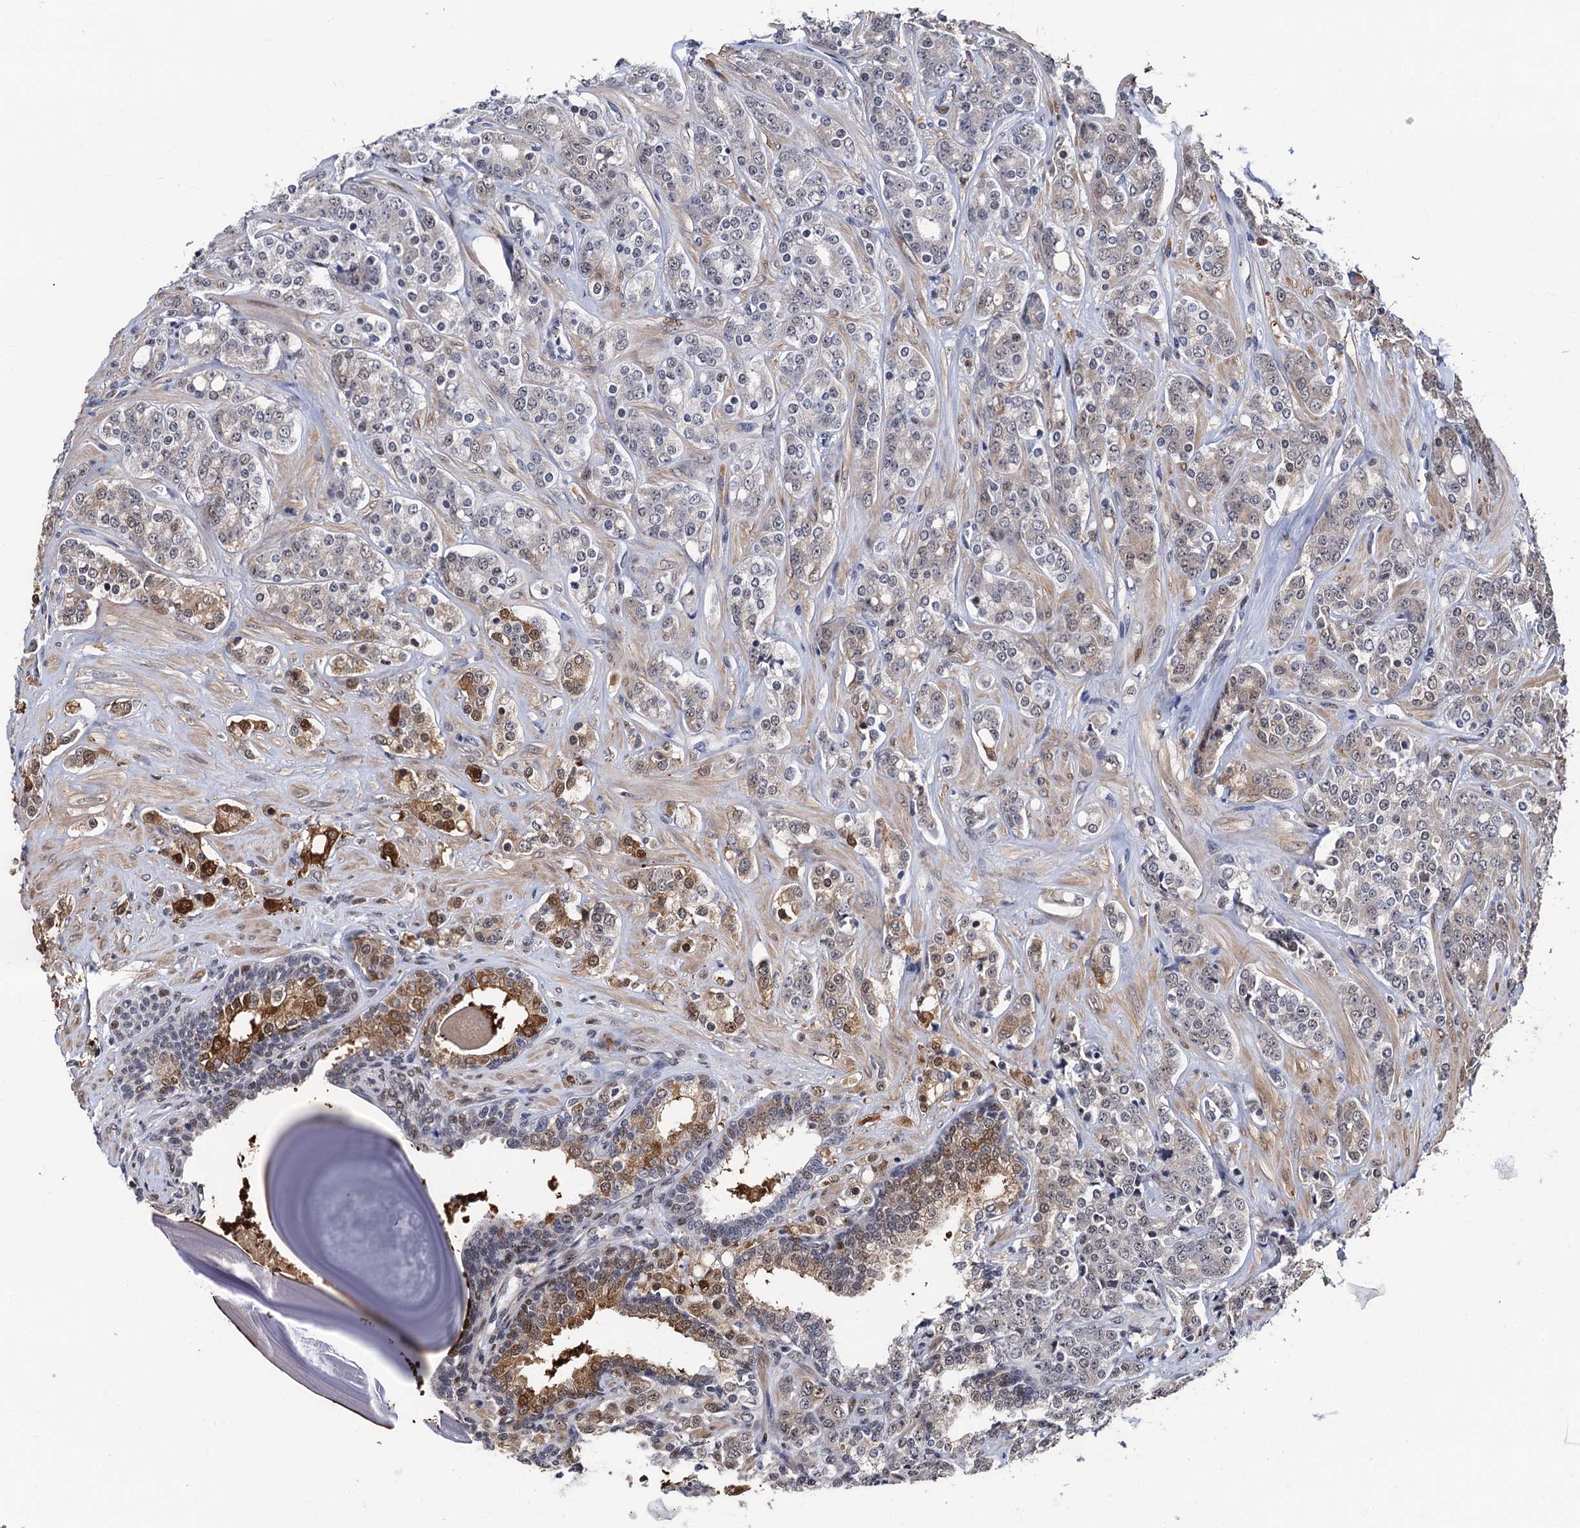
{"staining": {"intensity": "moderate", "quantity": "<25%", "location": "cytoplasmic/membranous,nuclear"}, "tissue": "prostate cancer", "cell_type": "Tumor cells", "image_type": "cancer", "snomed": [{"axis": "morphology", "description": "Adenocarcinoma, High grade"}, {"axis": "topography", "description": "Prostate"}], "caption": "Prostate cancer (adenocarcinoma (high-grade)) stained for a protein (brown) shows moderate cytoplasmic/membranous and nuclear positive staining in approximately <25% of tumor cells.", "gene": "FAM222A", "patient": {"sex": "male", "age": 62}}